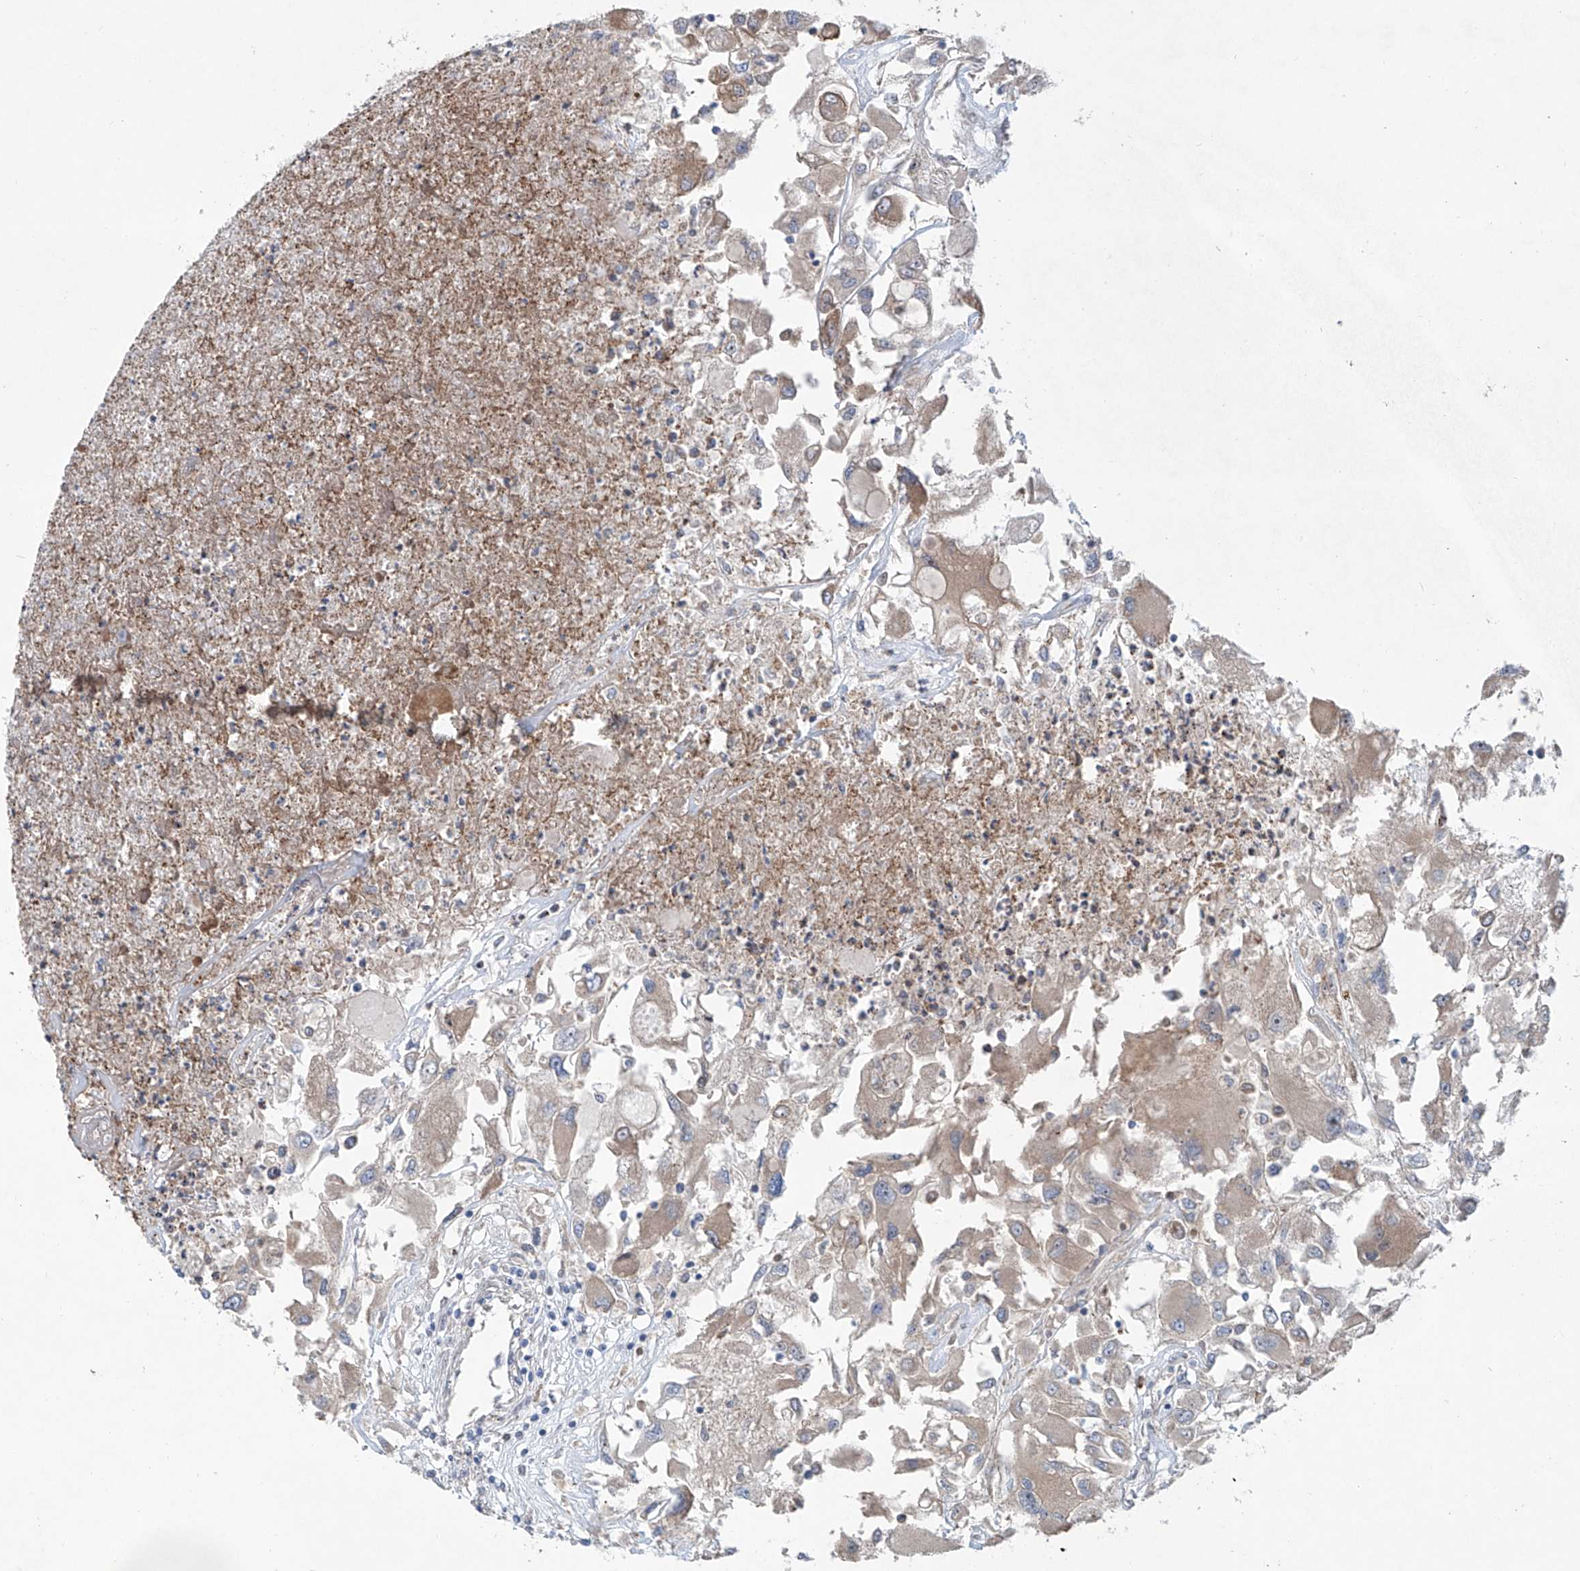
{"staining": {"intensity": "weak", "quantity": "25%-75%", "location": "cytoplasmic/membranous"}, "tissue": "renal cancer", "cell_type": "Tumor cells", "image_type": "cancer", "snomed": [{"axis": "morphology", "description": "Adenocarcinoma, NOS"}, {"axis": "topography", "description": "Kidney"}], "caption": "This is a micrograph of immunohistochemistry (IHC) staining of renal cancer (adenocarcinoma), which shows weak positivity in the cytoplasmic/membranous of tumor cells.", "gene": "KLC4", "patient": {"sex": "female", "age": 52}}